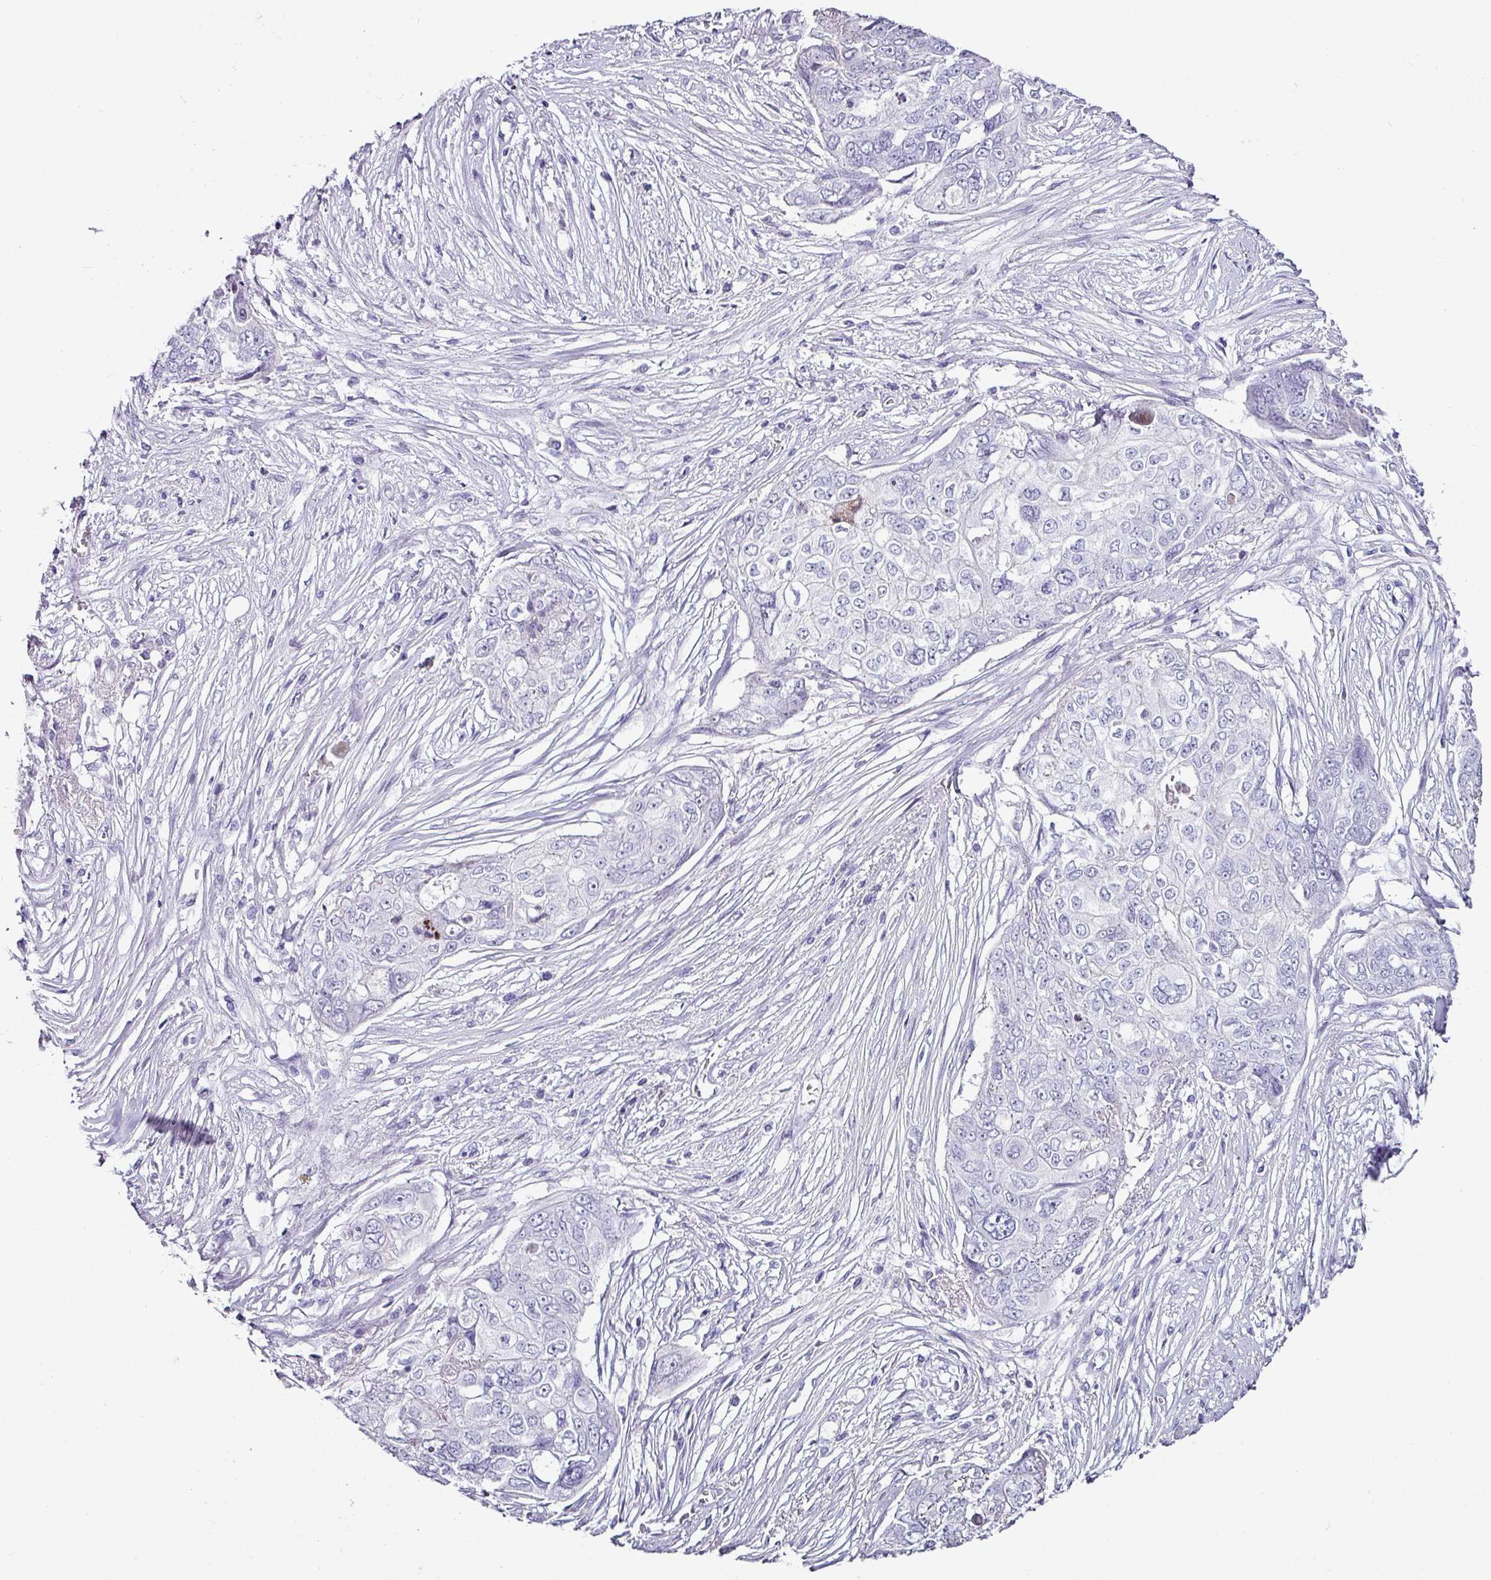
{"staining": {"intensity": "negative", "quantity": "none", "location": "none"}, "tissue": "ovarian cancer", "cell_type": "Tumor cells", "image_type": "cancer", "snomed": [{"axis": "morphology", "description": "Carcinoma, endometroid"}, {"axis": "topography", "description": "Ovary"}], "caption": "High power microscopy micrograph of an immunohistochemistry image of endometroid carcinoma (ovarian), revealing no significant expression in tumor cells. (Immunohistochemistry, brightfield microscopy, high magnification).", "gene": "TRA2A", "patient": {"sex": "female", "age": 70}}